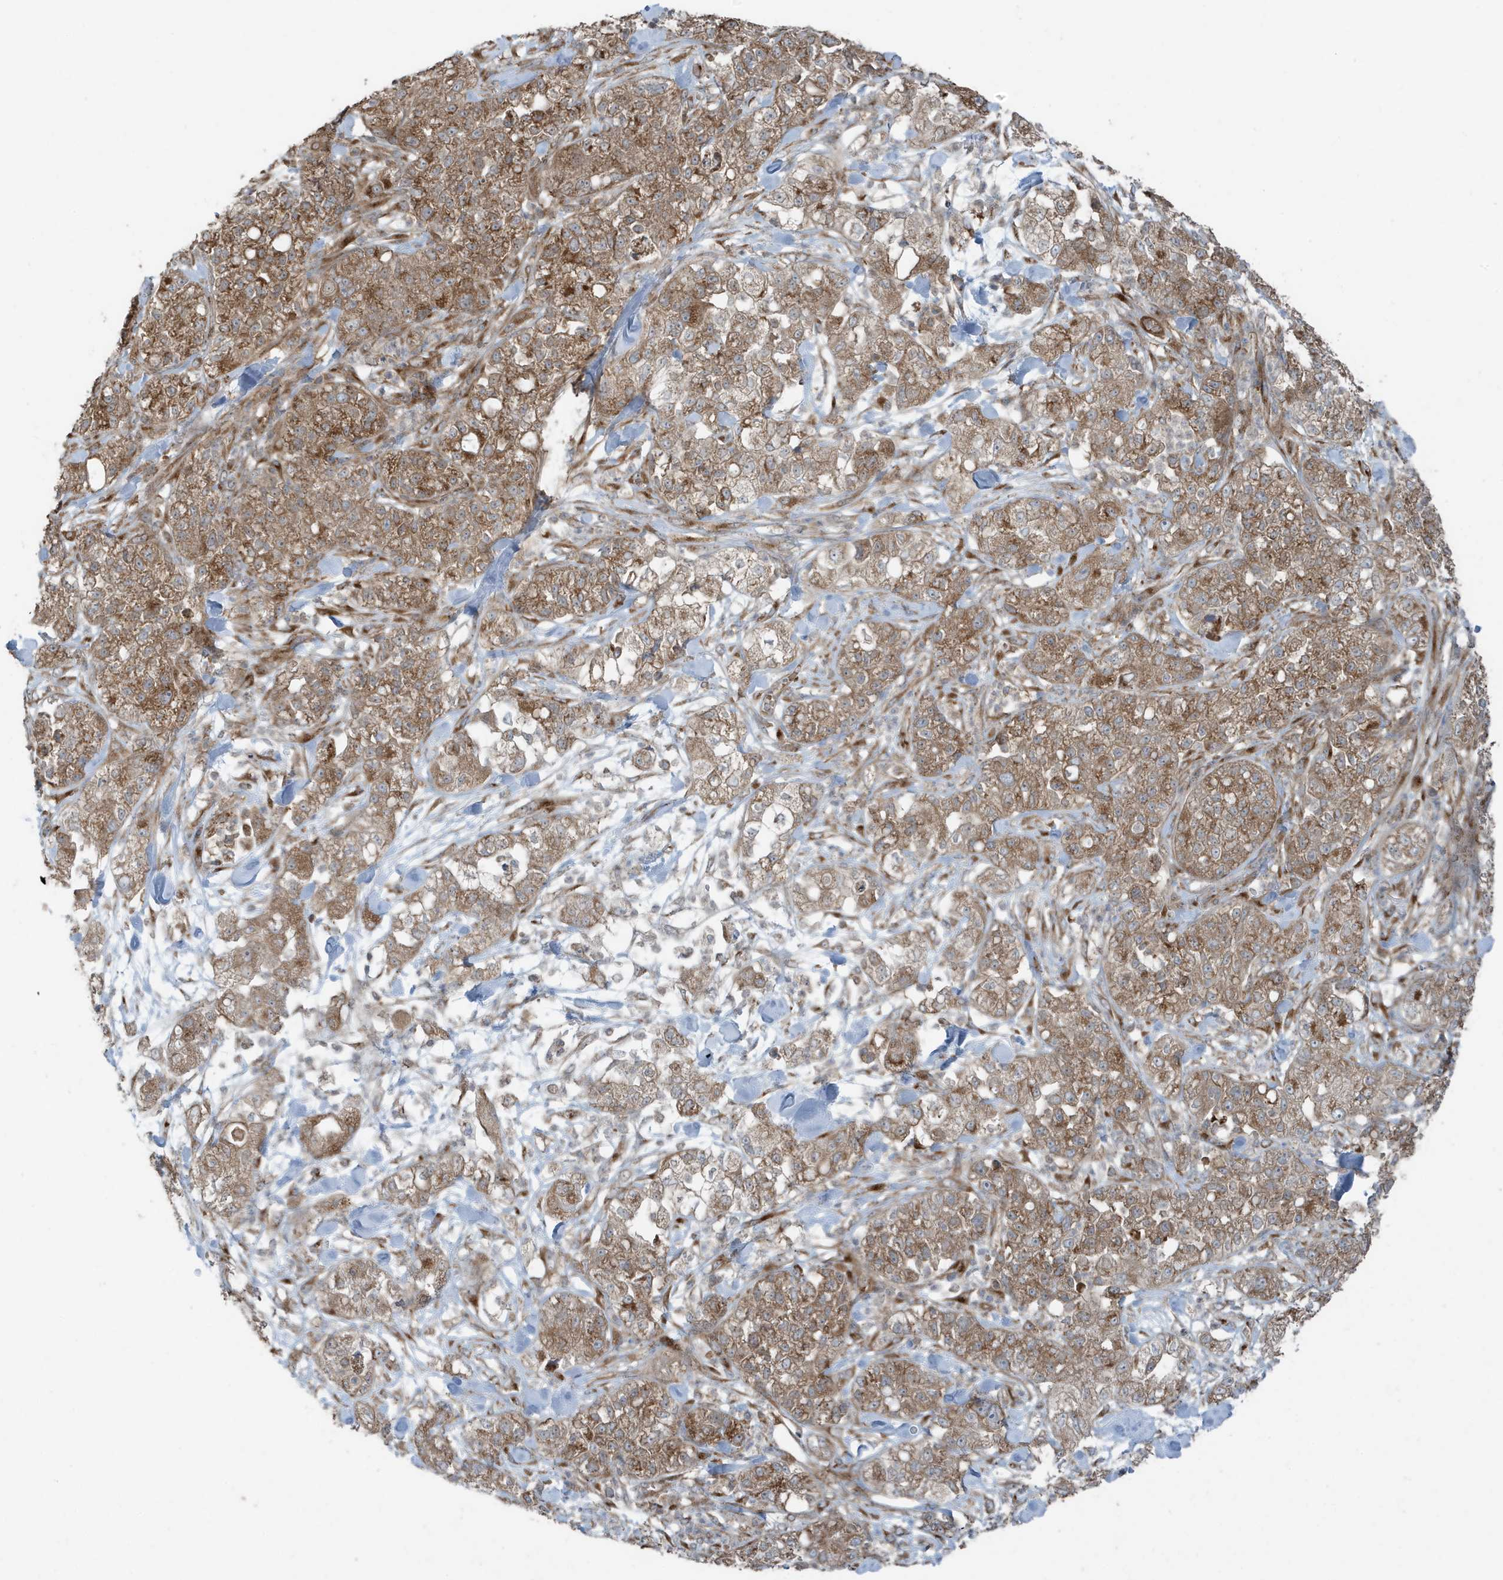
{"staining": {"intensity": "moderate", "quantity": ">75%", "location": "cytoplasmic/membranous"}, "tissue": "pancreatic cancer", "cell_type": "Tumor cells", "image_type": "cancer", "snomed": [{"axis": "morphology", "description": "Adenocarcinoma, NOS"}, {"axis": "topography", "description": "Pancreas"}], "caption": "Immunohistochemistry staining of pancreatic cancer, which displays medium levels of moderate cytoplasmic/membranous positivity in approximately >75% of tumor cells indicating moderate cytoplasmic/membranous protein staining. The staining was performed using DAB (3,3'-diaminobenzidine) (brown) for protein detection and nuclei were counterstained in hematoxylin (blue).", "gene": "GOLGA4", "patient": {"sex": "female", "age": 78}}